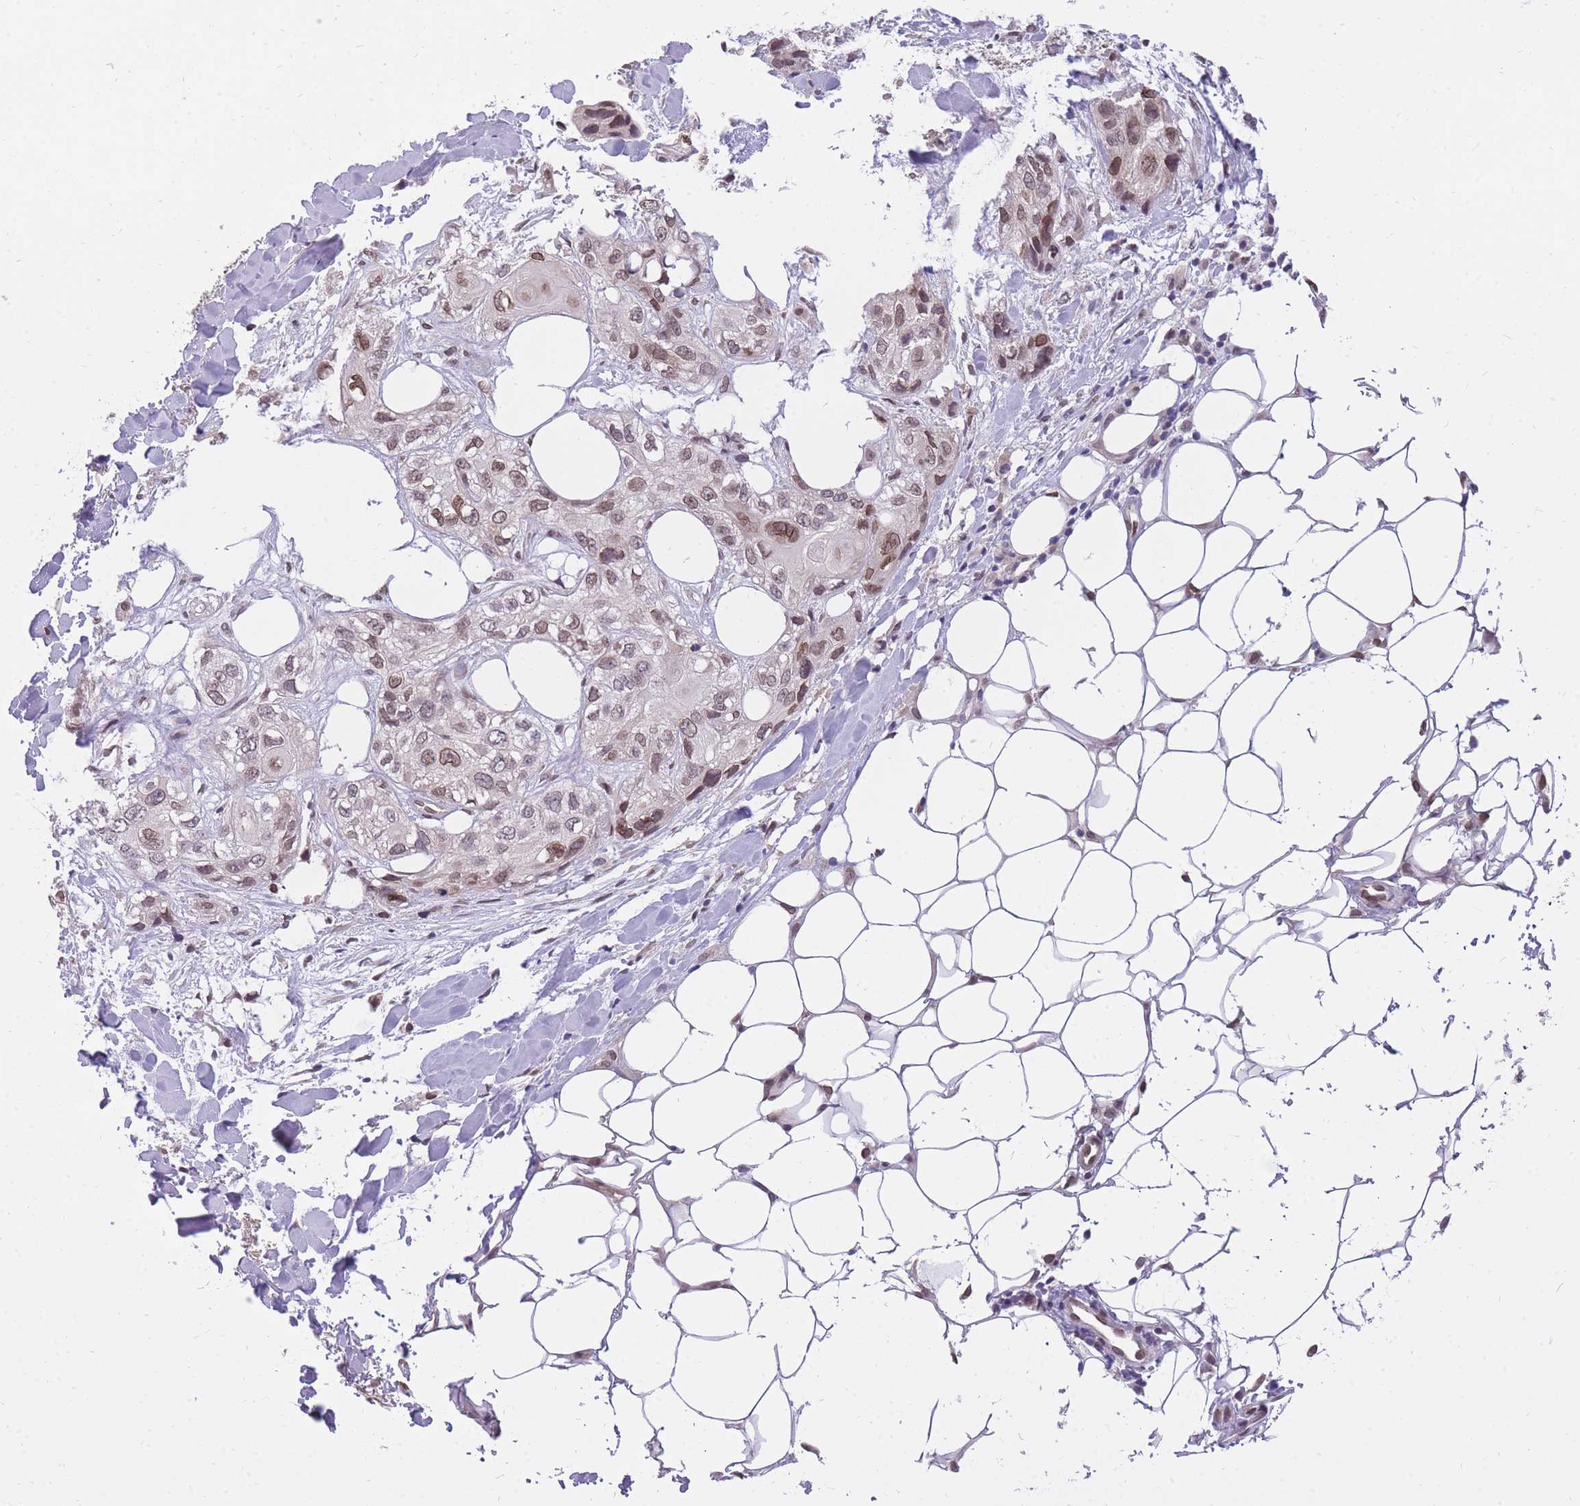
{"staining": {"intensity": "weak", "quantity": ">75%", "location": "nuclear"}, "tissue": "skin cancer", "cell_type": "Tumor cells", "image_type": "cancer", "snomed": [{"axis": "morphology", "description": "Normal tissue, NOS"}, {"axis": "morphology", "description": "Squamous cell carcinoma, NOS"}, {"axis": "topography", "description": "Skin"}], "caption": "Skin cancer stained with a brown dye exhibits weak nuclear positive positivity in about >75% of tumor cells.", "gene": "CDIP1", "patient": {"sex": "male", "age": 72}}